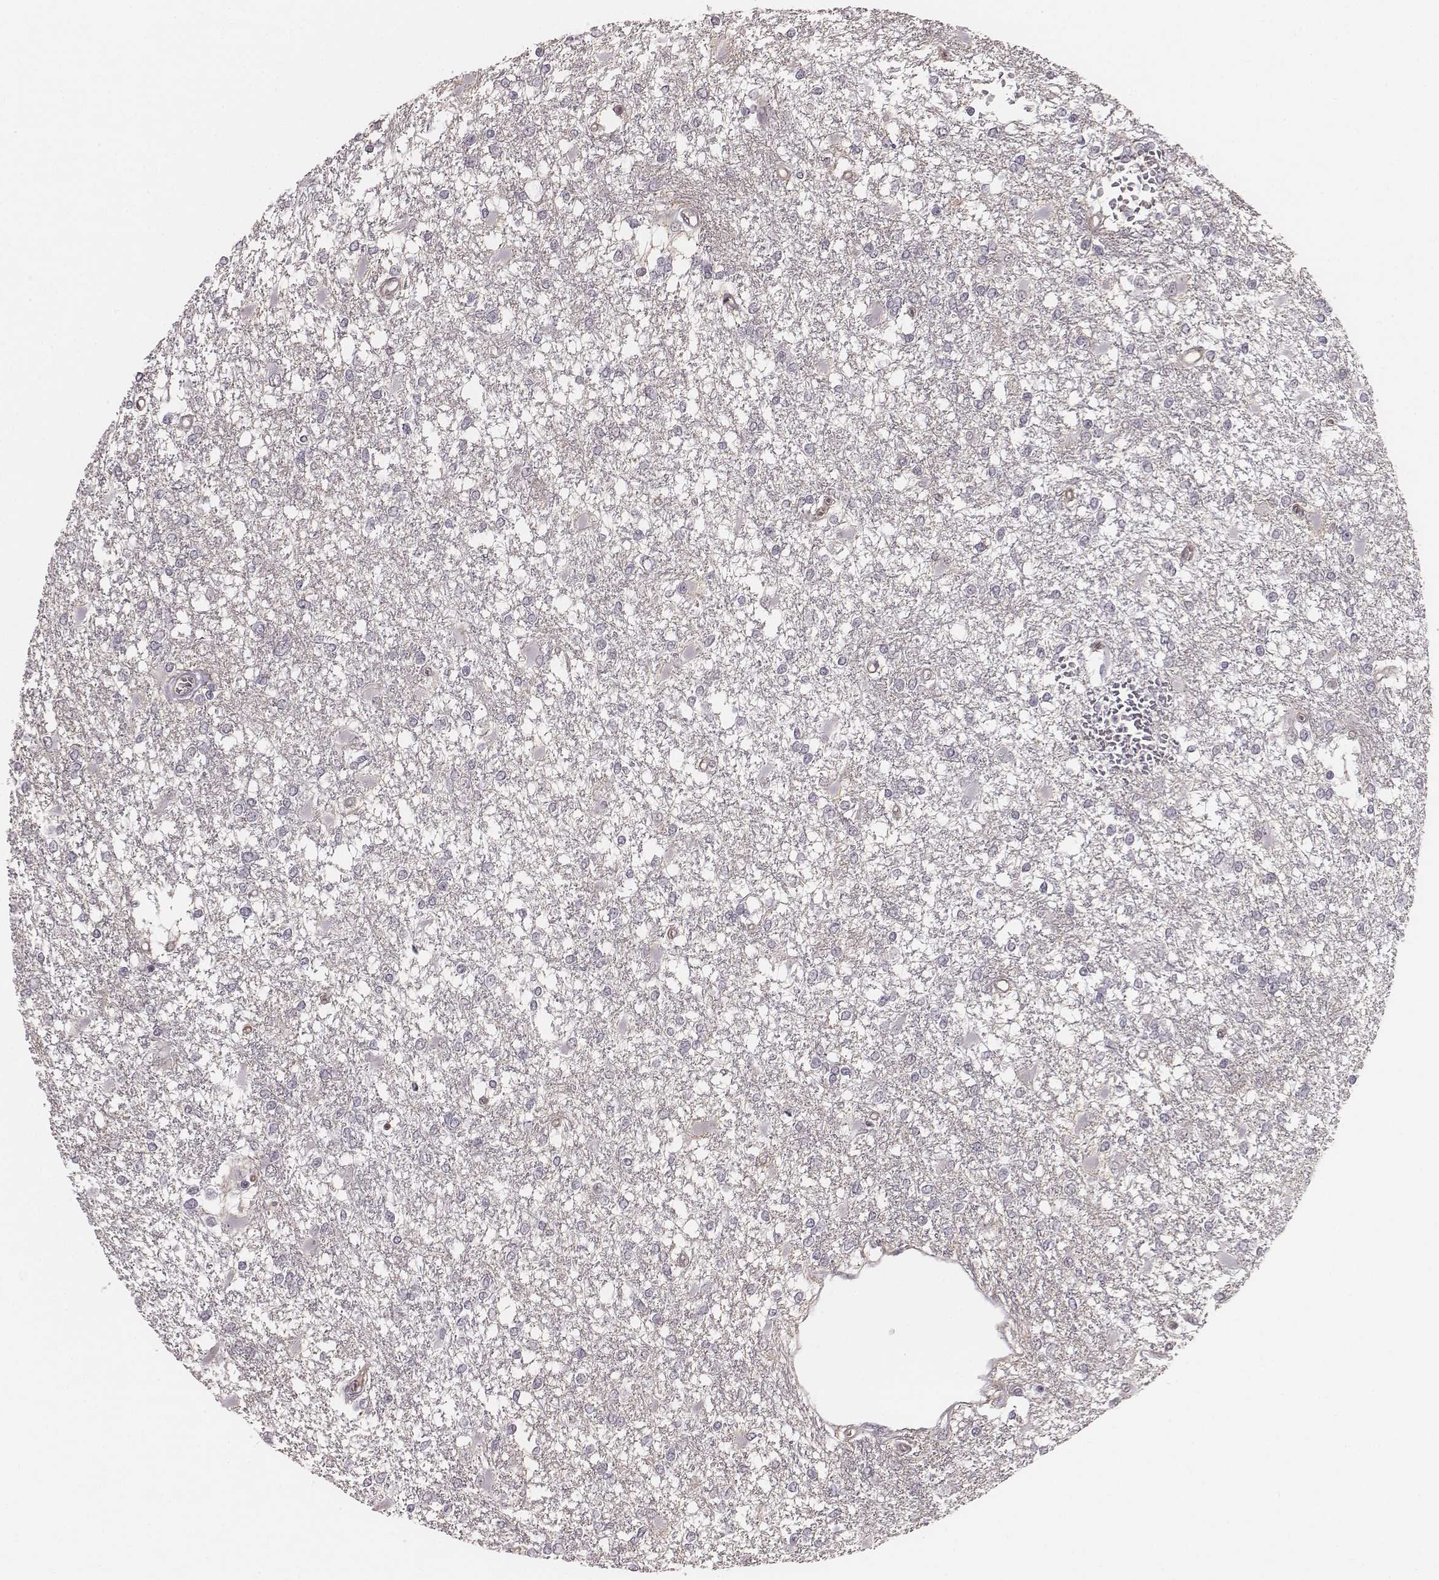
{"staining": {"intensity": "negative", "quantity": "none", "location": "none"}, "tissue": "glioma", "cell_type": "Tumor cells", "image_type": "cancer", "snomed": [{"axis": "morphology", "description": "Glioma, malignant, High grade"}, {"axis": "topography", "description": "Cerebral cortex"}], "caption": "DAB (3,3'-diaminobenzidine) immunohistochemical staining of human malignant glioma (high-grade) displays no significant positivity in tumor cells.", "gene": "RPGRIP1", "patient": {"sex": "male", "age": 79}}